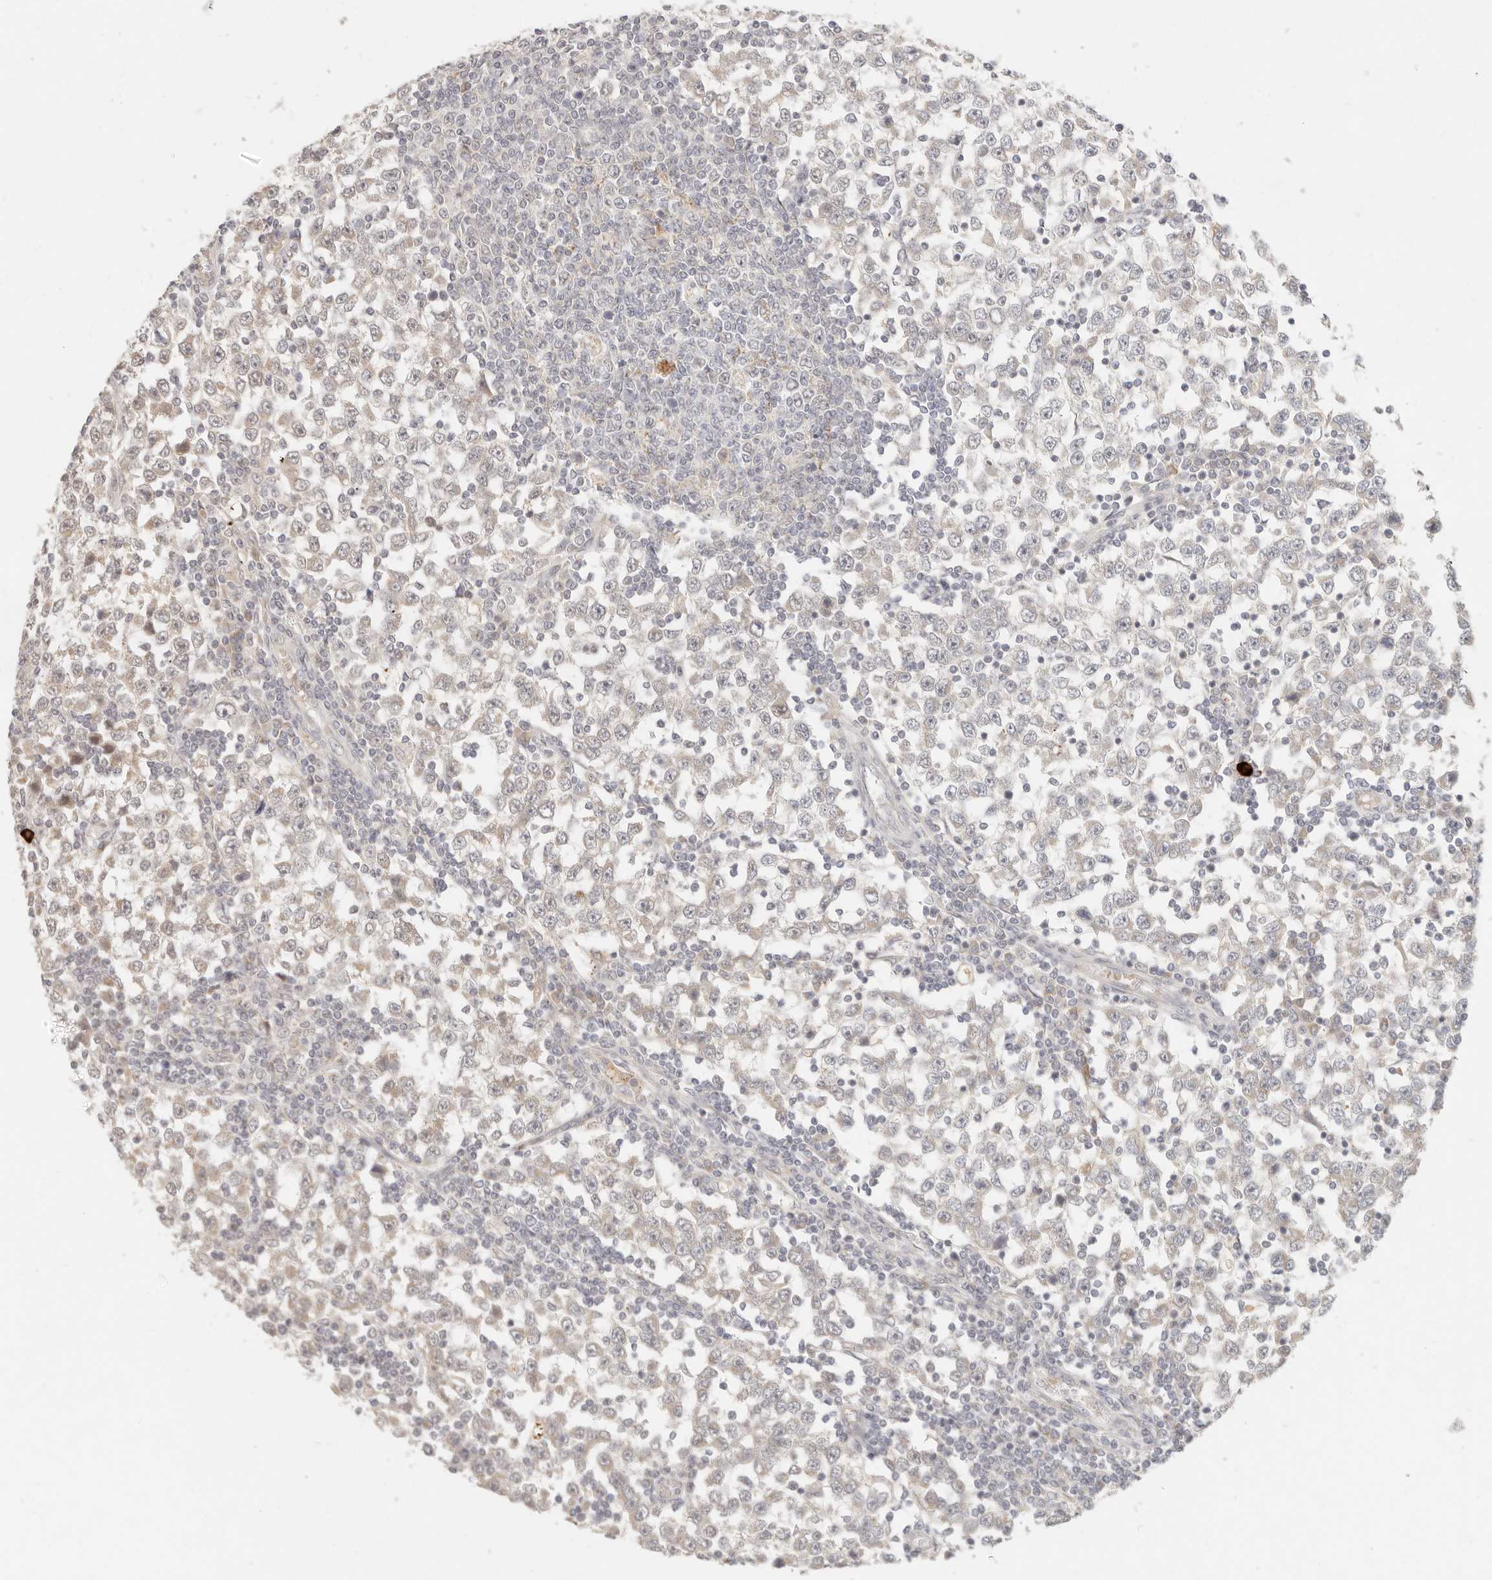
{"staining": {"intensity": "negative", "quantity": "none", "location": "none"}, "tissue": "testis cancer", "cell_type": "Tumor cells", "image_type": "cancer", "snomed": [{"axis": "morphology", "description": "Seminoma, NOS"}, {"axis": "topography", "description": "Testis"}], "caption": "Immunohistochemistry (IHC) histopathology image of neoplastic tissue: human testis seminoma stained with DAB exhibits no significant protein expression in tumor cells.", "gene": "INTS11", "patient": {"sex": "male", "age": 65}}